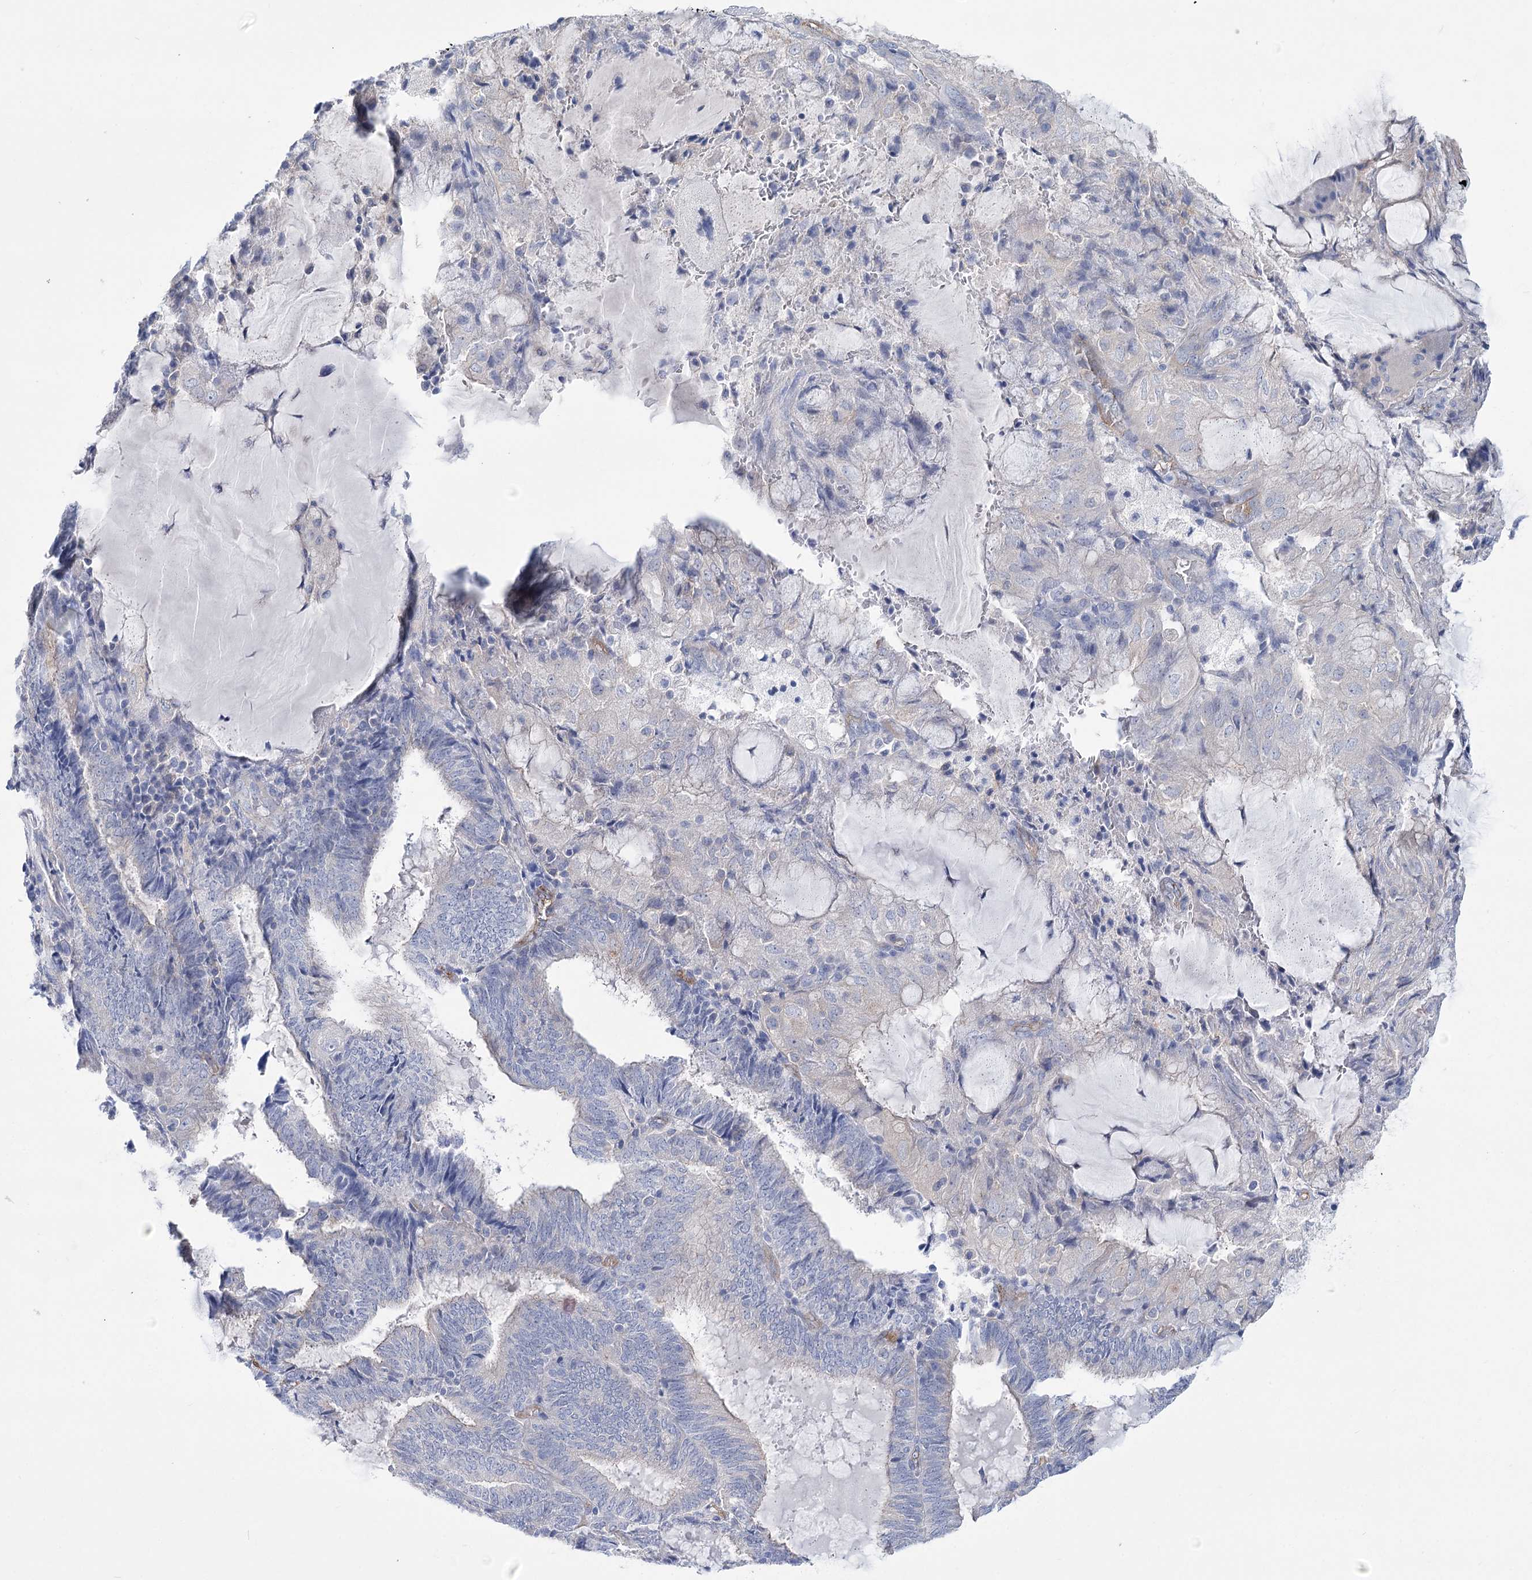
{"staining": {"intensity": "negative", "quantity": "none", "location": "none"}, "tissue": "endometrial cancer", "cell_type": "Tumor cells", "image_type": "cancer", "snomed": [{"axis": "morphology", "description": "Adenocarcinoma, NOS"}, {"axis": "topography", "description": "Endometrium"}], "caption": "Adenocarcinoma (endometrial) stained for a protein using immunohistochemistry exhibits no staining tumor cells.", "gene": "LRRC34", "patient": {"sex": "female", "age": 81}}